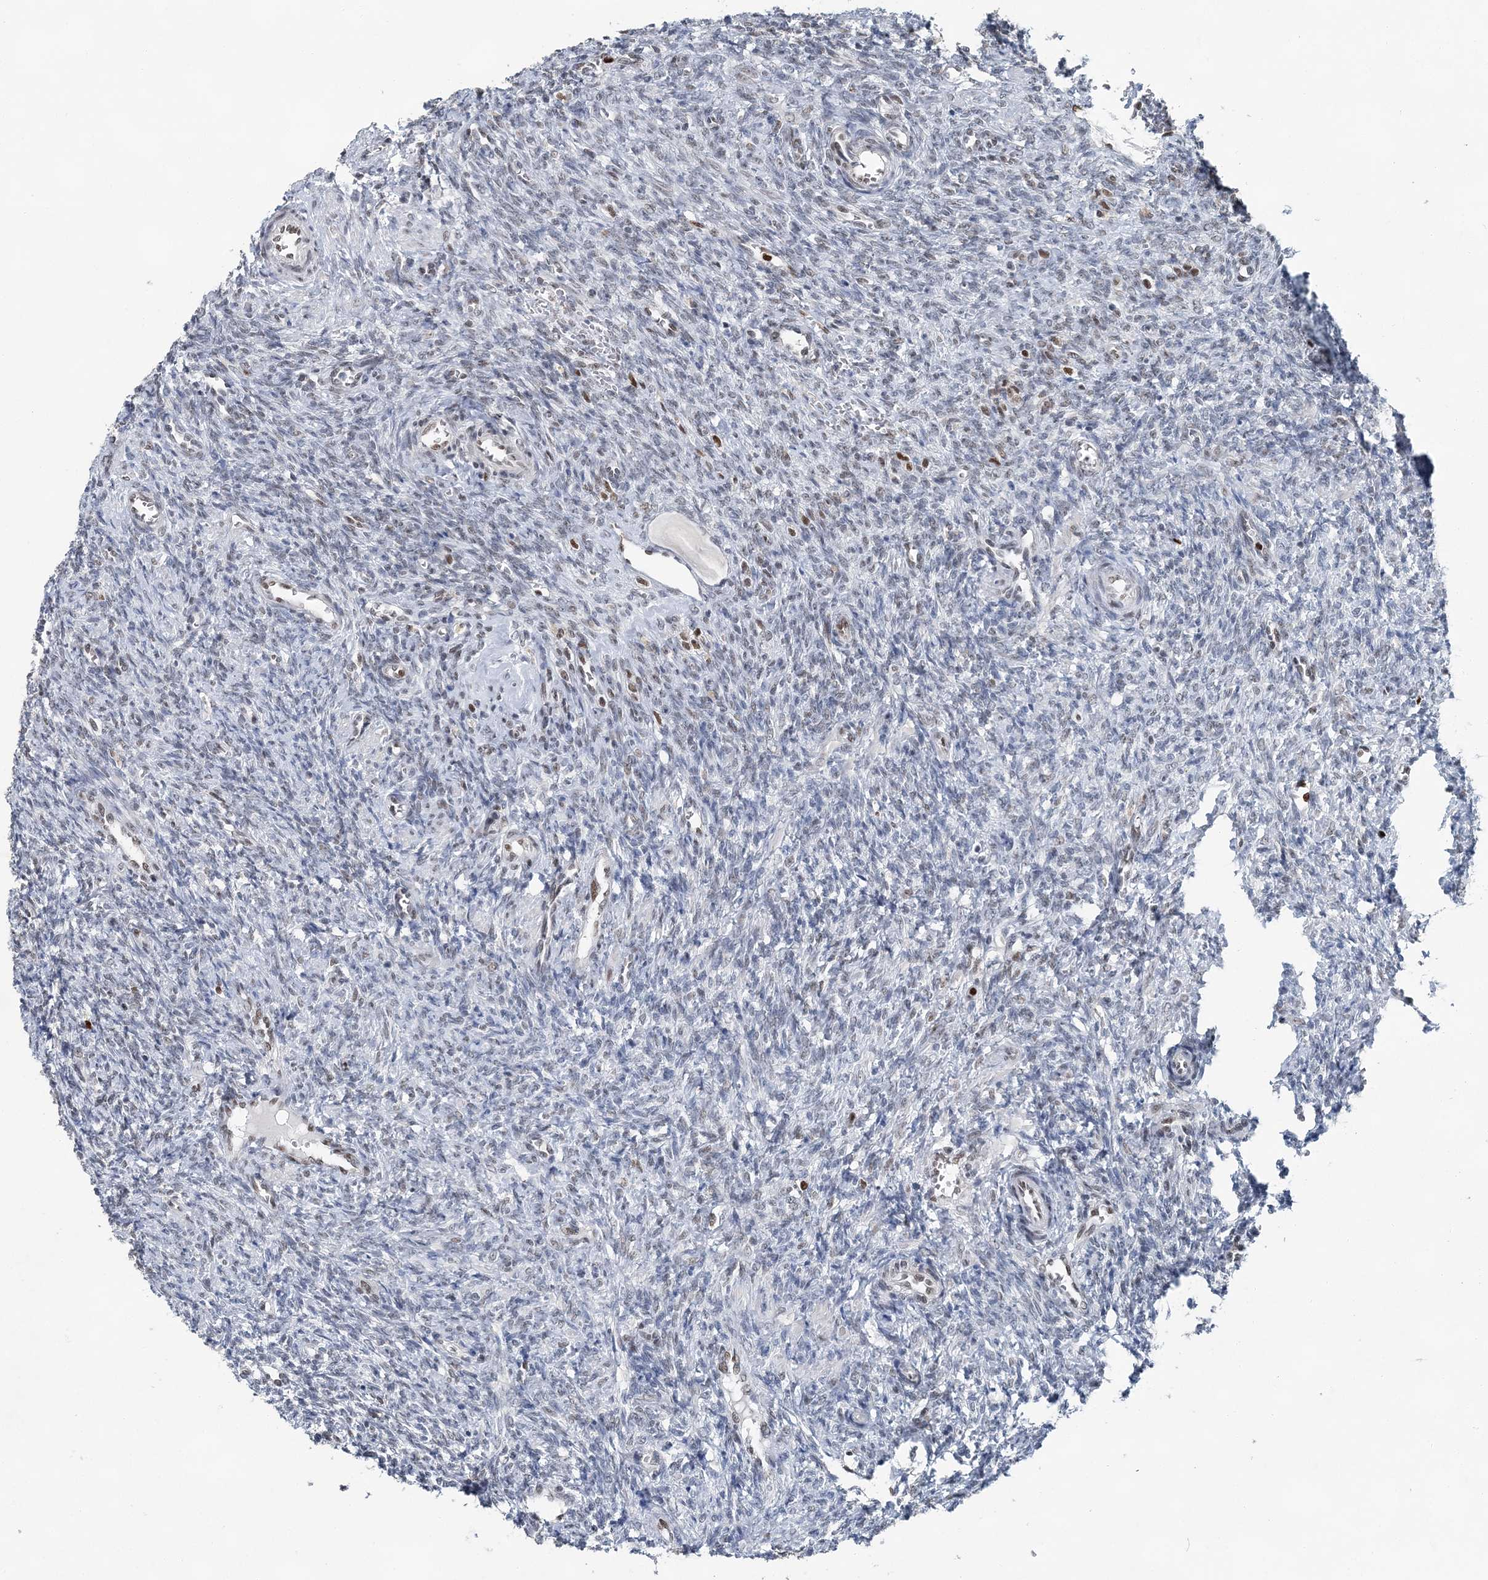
{"staining": {"intensity": "weak", "quantity": ">75%", "location": "nuclear"}, "tissue": "ovary", "cell_type": "Follicle cells", "image_type": "normal", "snomed": [{"axis": "morphology", "description": "Normal tissue, NOS"}, {"axis": "topography", "description": "Ovary"}], "caption": "Protein staining by IHC shows weak nuclear expression in about >75% of follicle cells in normal ovary. (brown staining indicates protein expression, while blue staining denotes nuclei).", "gene": "HAT1", "patient": {"sex": "female", "age": 41}}